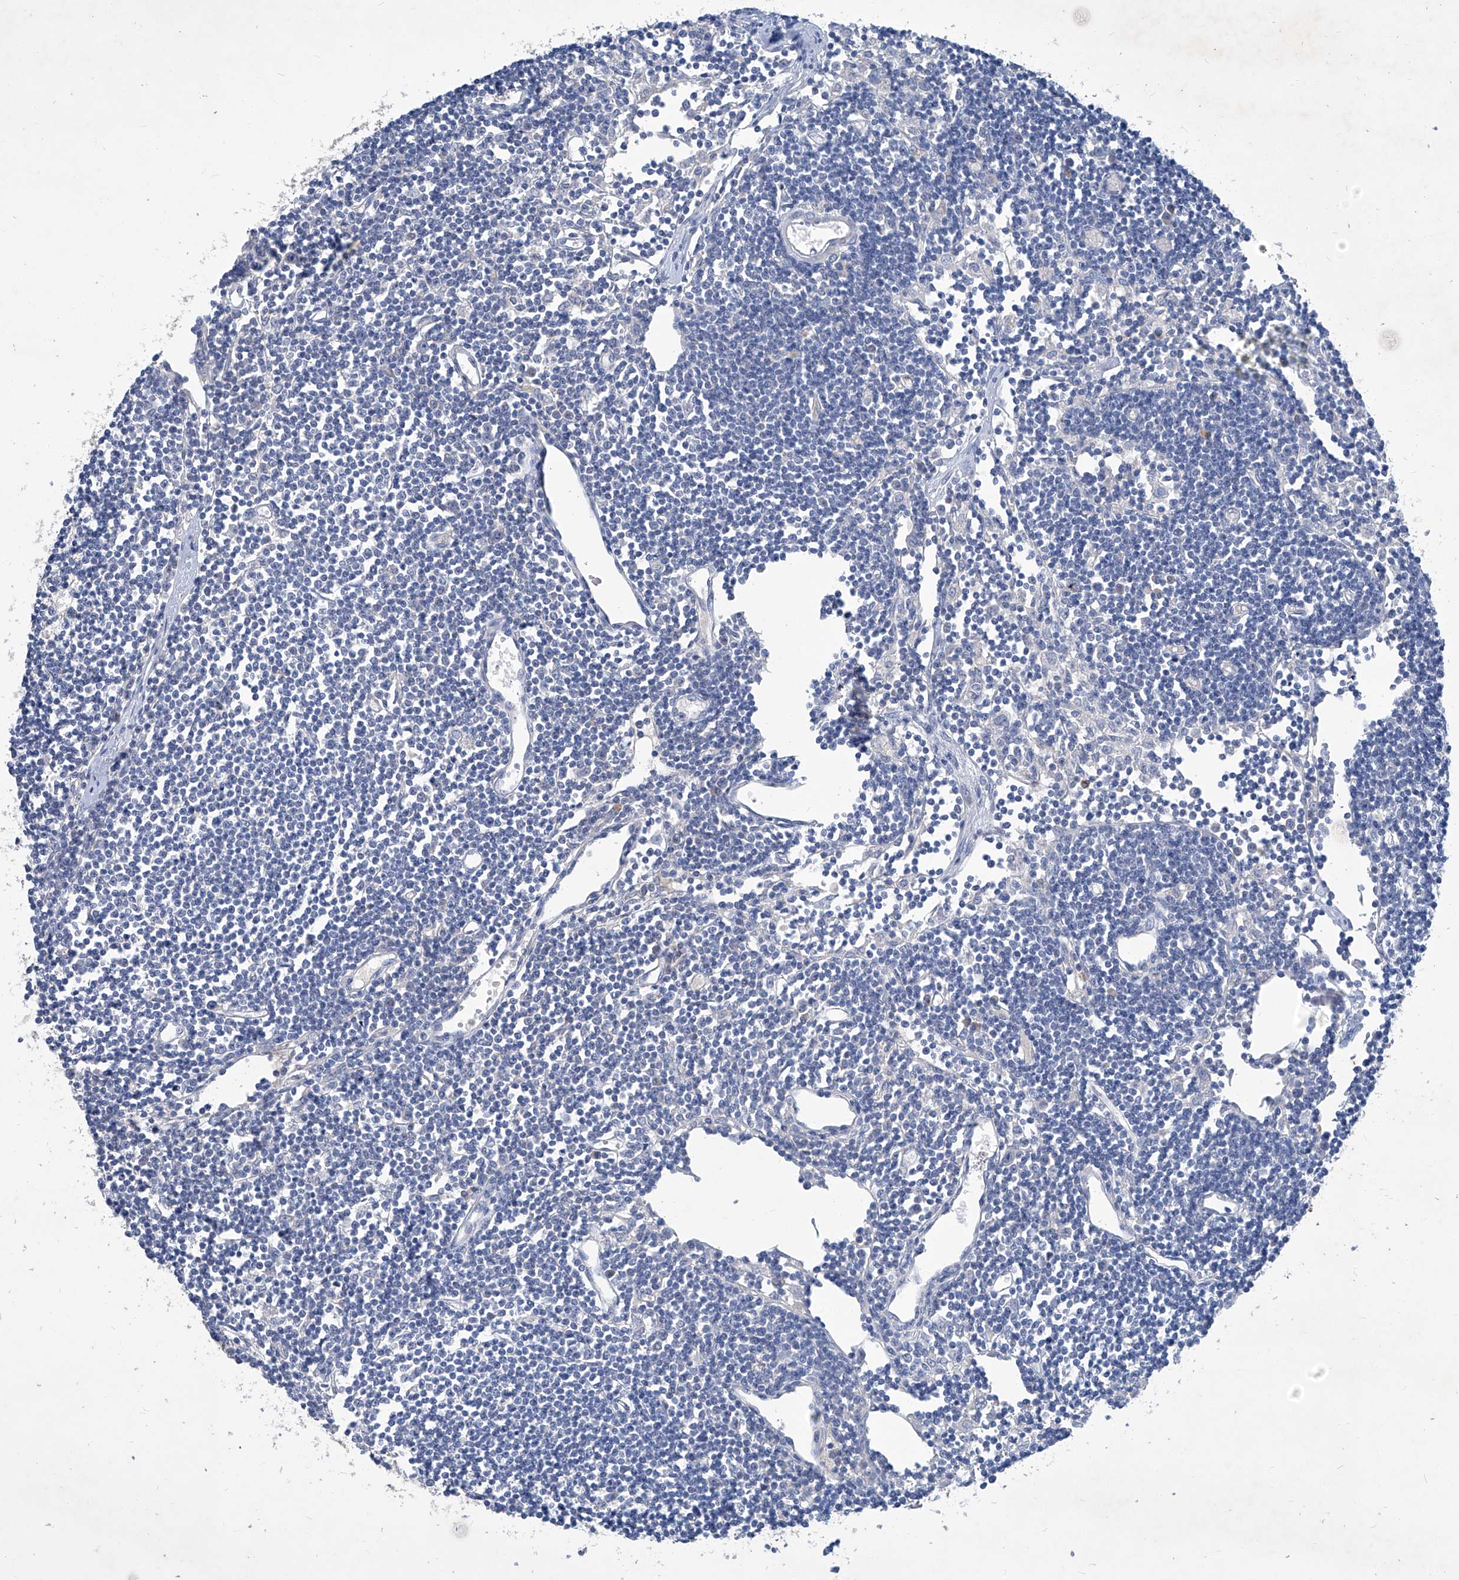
{"staining": {"intensity": "negative", "quantity": "none", "location": "none"}, "tissue": "lymph node", "cell_type": "Germinal center cells", "image_type": "normal", "snomed": [{"axis": "morphology", "description": "Normal tissue, NOS"}, {"axis": "topography", "description": "Lymph node"}], "caption": "Immunohistochemical staining of normal lymph node displays no significant staining in germinal center cells. The staining is performed using DAB brown chromogen with nuclei counter-stained in using hematoxylin.", "gene": "MTARC1", "patient": {"sex": "female", "age": 11}}